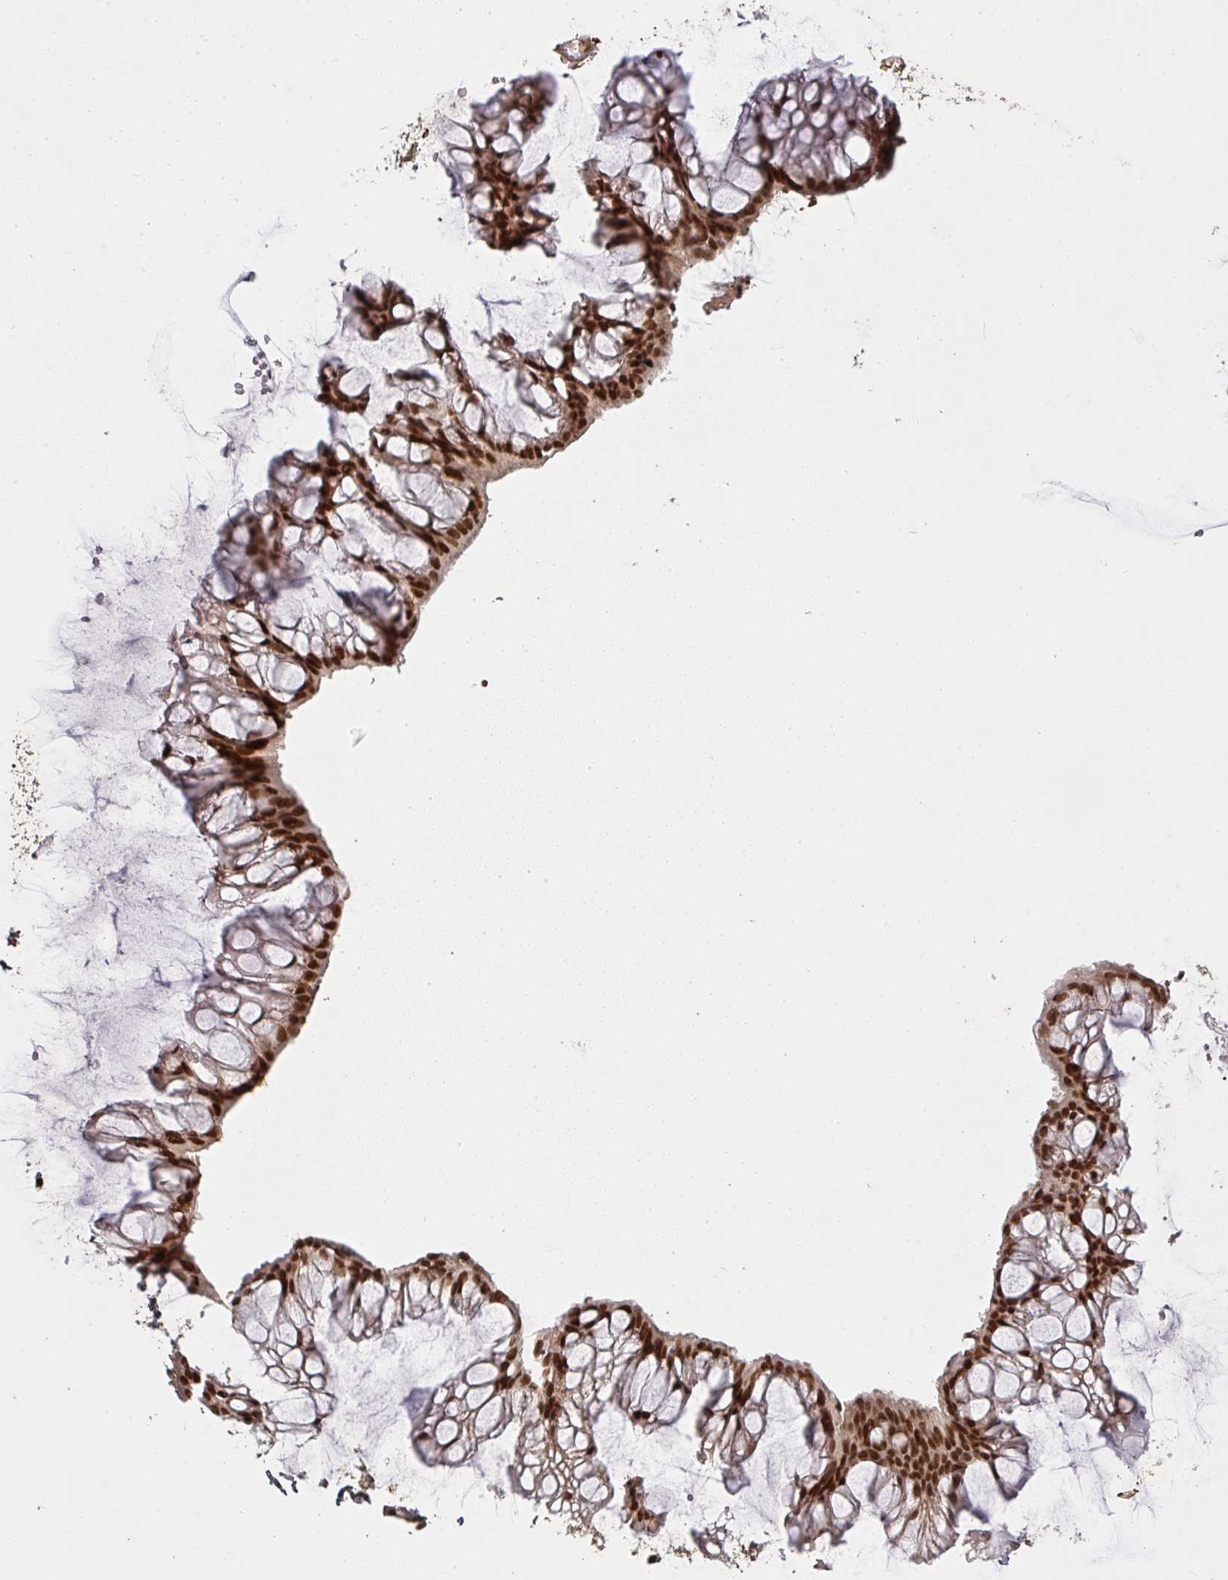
{"staining": {"intensity": "strong", "quantity": ">75%", "location": "nuclear"}, "tissue": "ovarian cancer", "cell_type": "Tumor cells", "image_type": "cancer", "snomed": [{"axis": "morphology", "description": "Cystadenocarcinoma, mucinous, NOS"}, {"axis": "topography", "description": "Ovary"}], "caption": "Immunohistochemistry photomicrograph of ovarian cancer (mucinous cystadenocarcinoma) stained for a protein (brown), which shows high levels of strong nuclear positivity in approximately >75% of tumor cells.", "gene": "GPRIN2", "patient": {"sex": "female", "age": 73}}